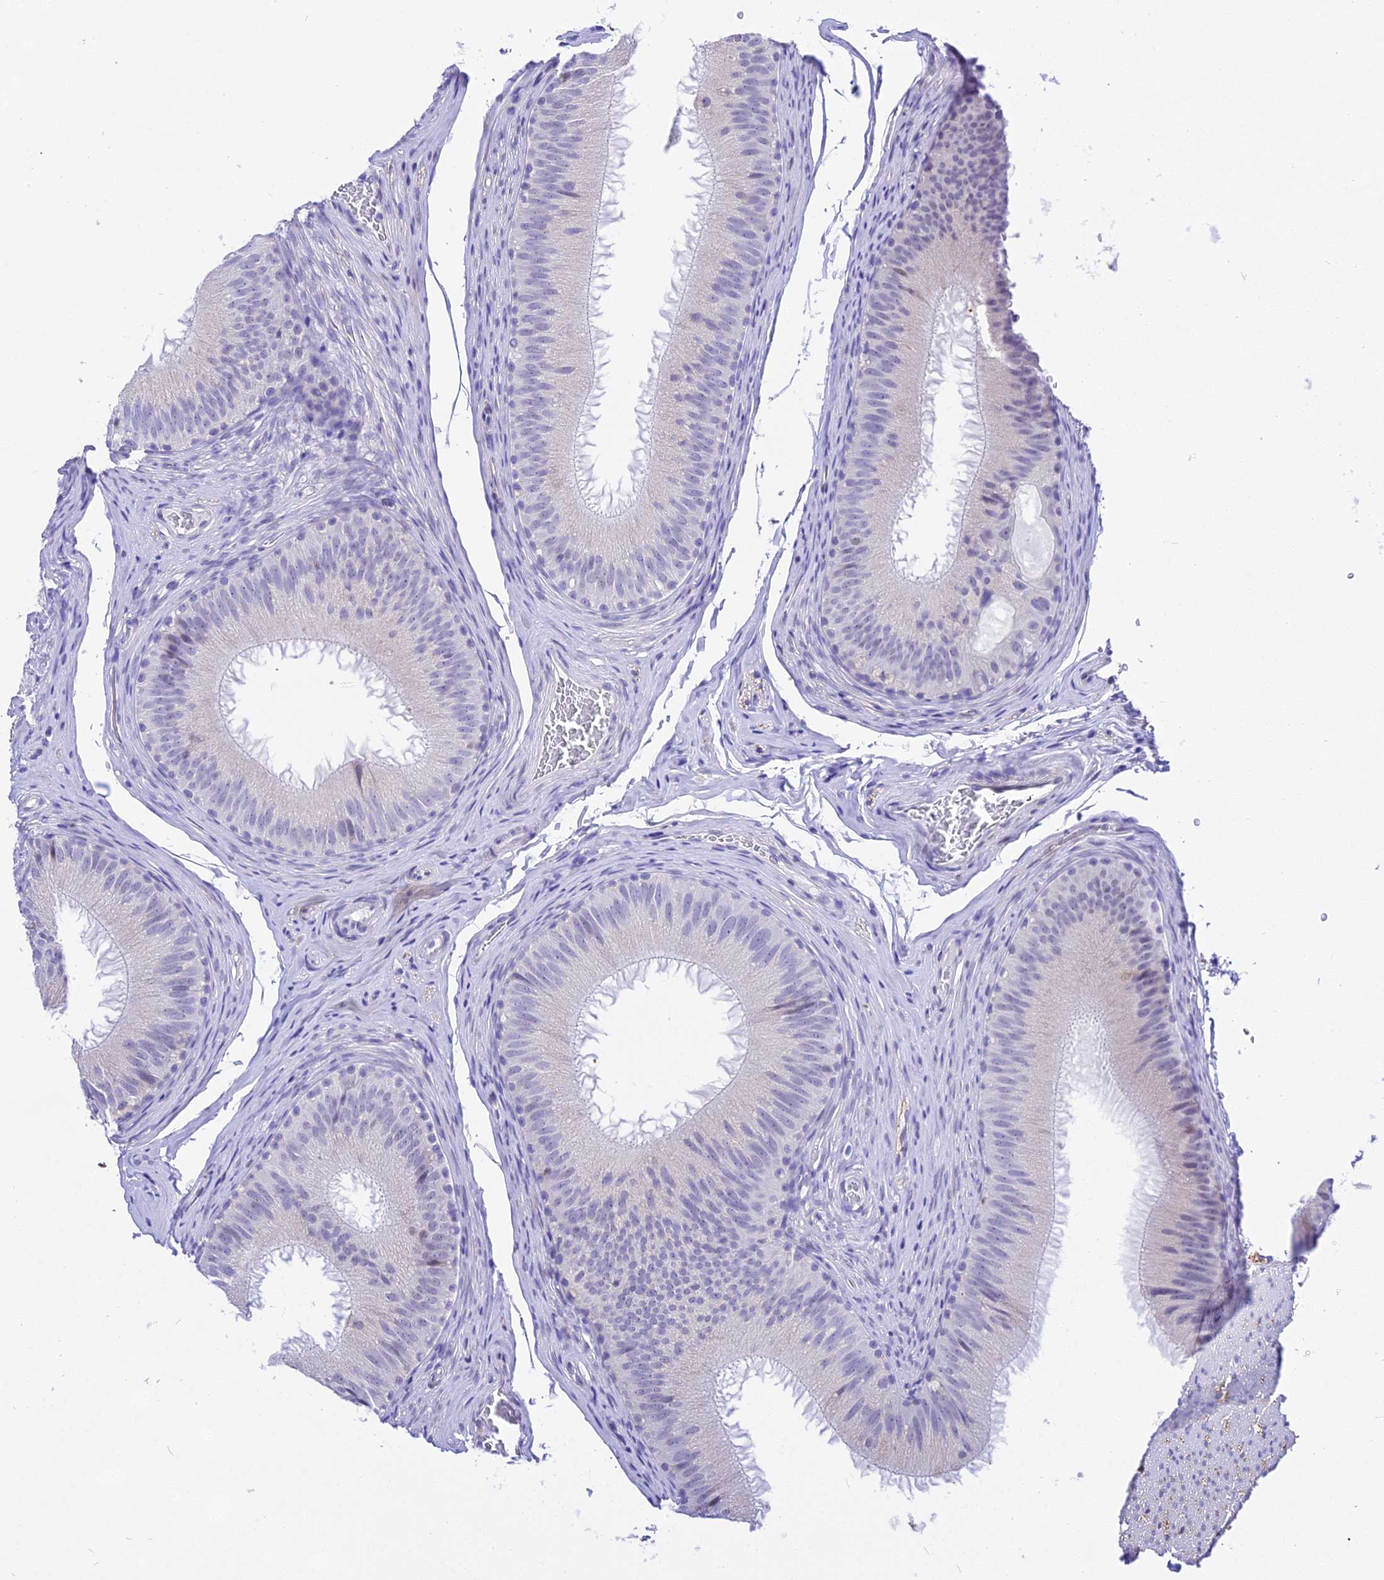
{"staining": {"intensity": "negative", "quantity": "none", "location": "none"}, "tissue": "epididymis", "cell_type": "Glandular cells", "image_type": "normal", "snomed": [{"axis": "morphology", "description": "Normal tissue, NOS"}, {"axis": "topography", "description": "Epididymis"}], "caption": "Unremarkable epididymis was stained to show a protein in brown. There is no significant expression in glandular cells. Nuclei are stained in blue.", "gene": "DEFB107A", "patient": {"sex": "male", "age": 34}}